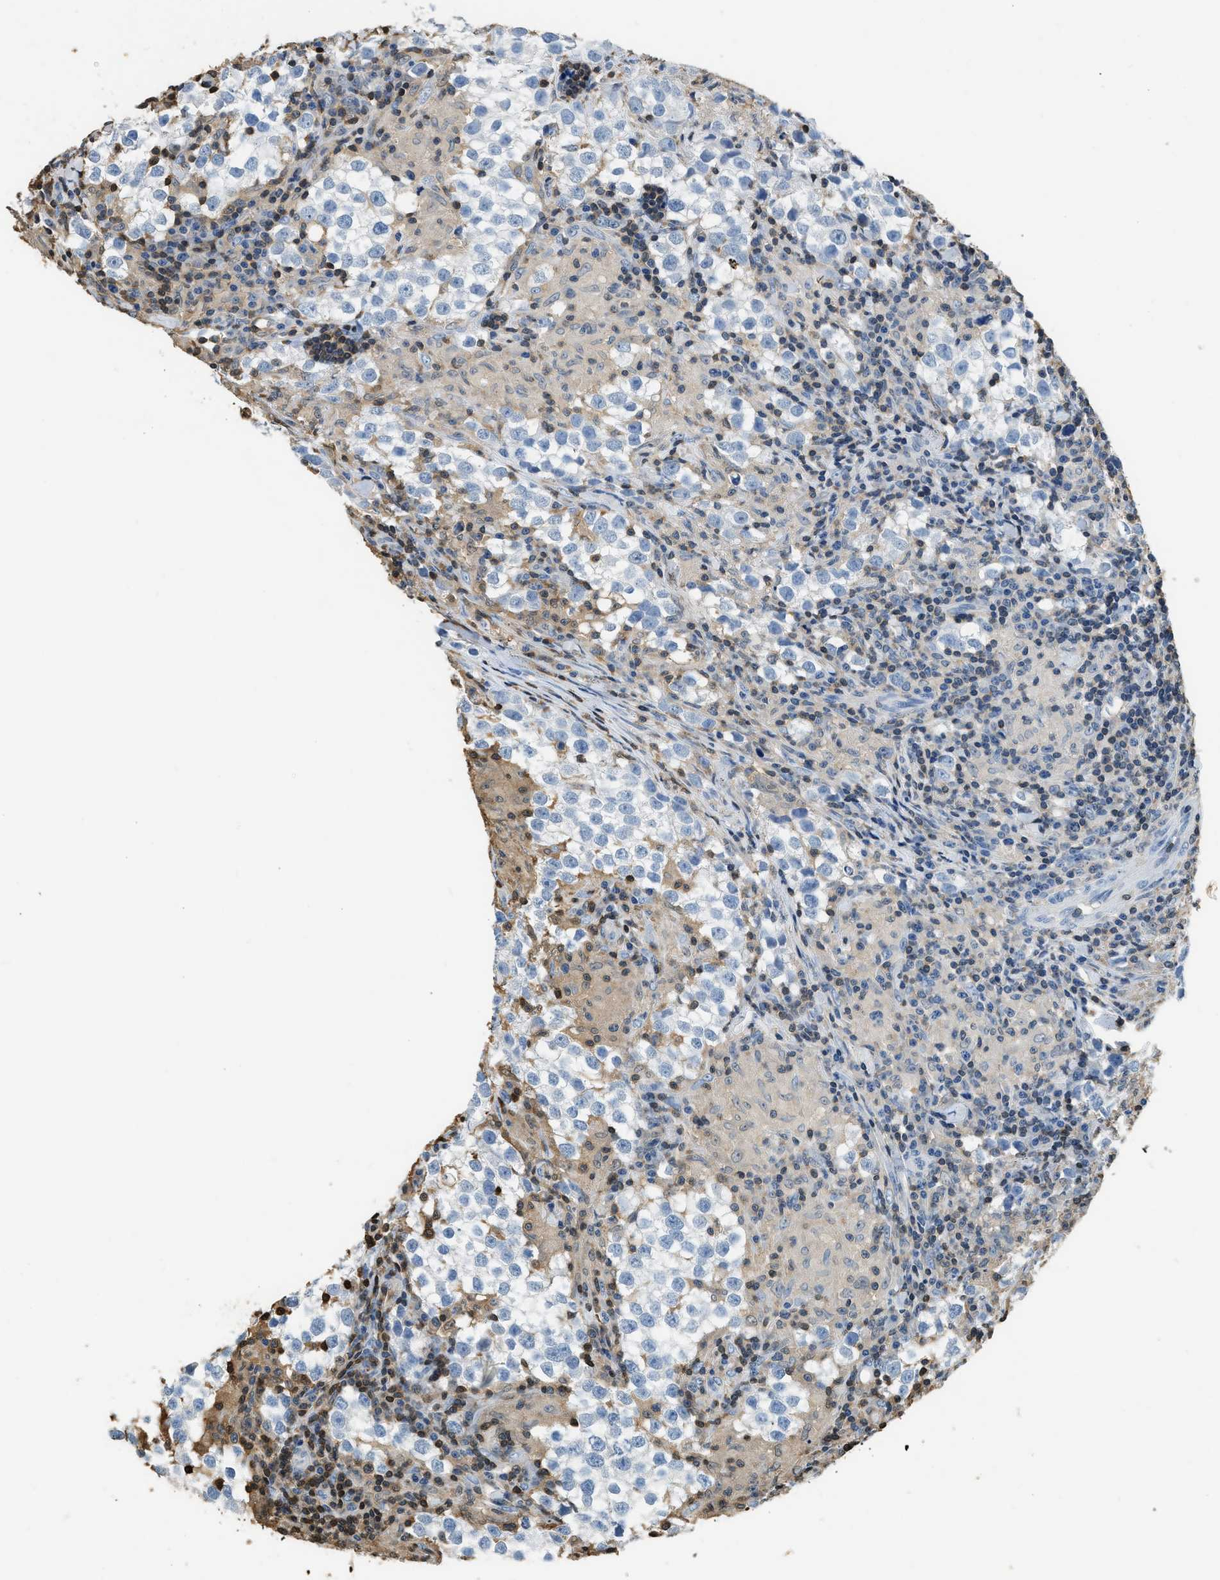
{"staining": {"intensity": "negative", "quantity": "none", "location": "none"}, "tissue": "testis cancer", "cell_type": "Tumor cells", "image_type": "cancer", "snomed": [{"axis": "morphology", "description": "Seminoma, NOS"}, {"axis": "morphology", "description": "Carcinoma, Embryonal, NOS"}, {"axis": "topography", "description": "Testis"}], "caption": "This is an immunohistochemistry histopathology image of human seminoma (testis). There is no expression in tumor cells.", "gene": "ARHGDIB", "patient": {"sex": "male", "age": 36}}